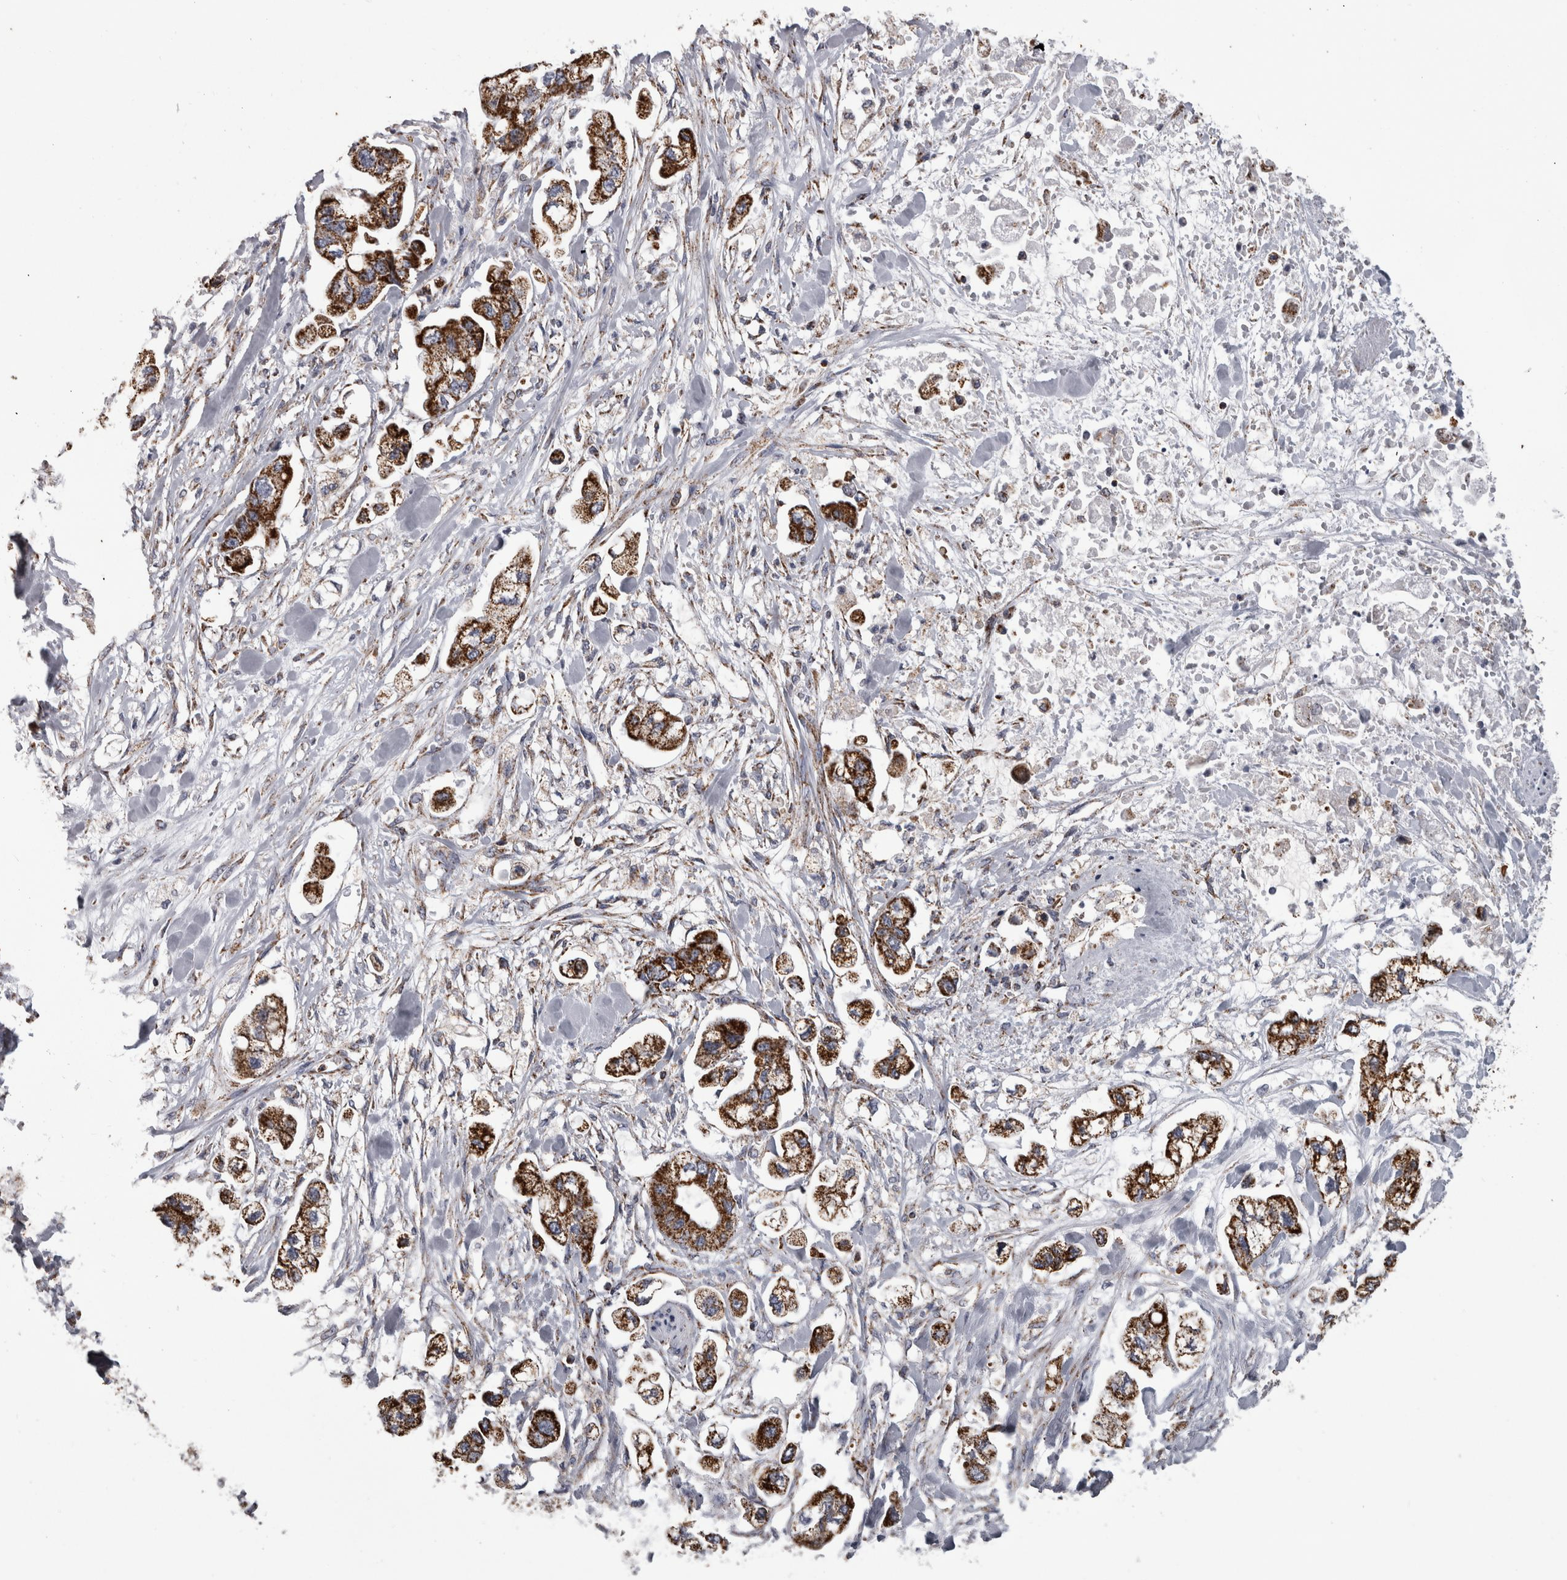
{"staining": {"intensity": "strong", "quantity": ">75%", "location": "cytoplasmic/membranous"}, "tissue": "stomach cancer", "cell_type": "Tumor cells", "image_type": "cancer", "snomed": [{"axis": "morphology", "description": "Normal tissue, NOS"}, {"axis": "morphology", "description": "Adenocarcinoma, NOS"}, {"axis": "topography", "description": "Stomach"}], "caption": "Immunohistochemical staining of stomach cancer (adenocarcinoma) reveals high levels of strong cytoplasmic/membranous staining in approximately >75% of tumor cells.", "gene": "MDH2", "patient": {"sex": "male", "age": 62}}